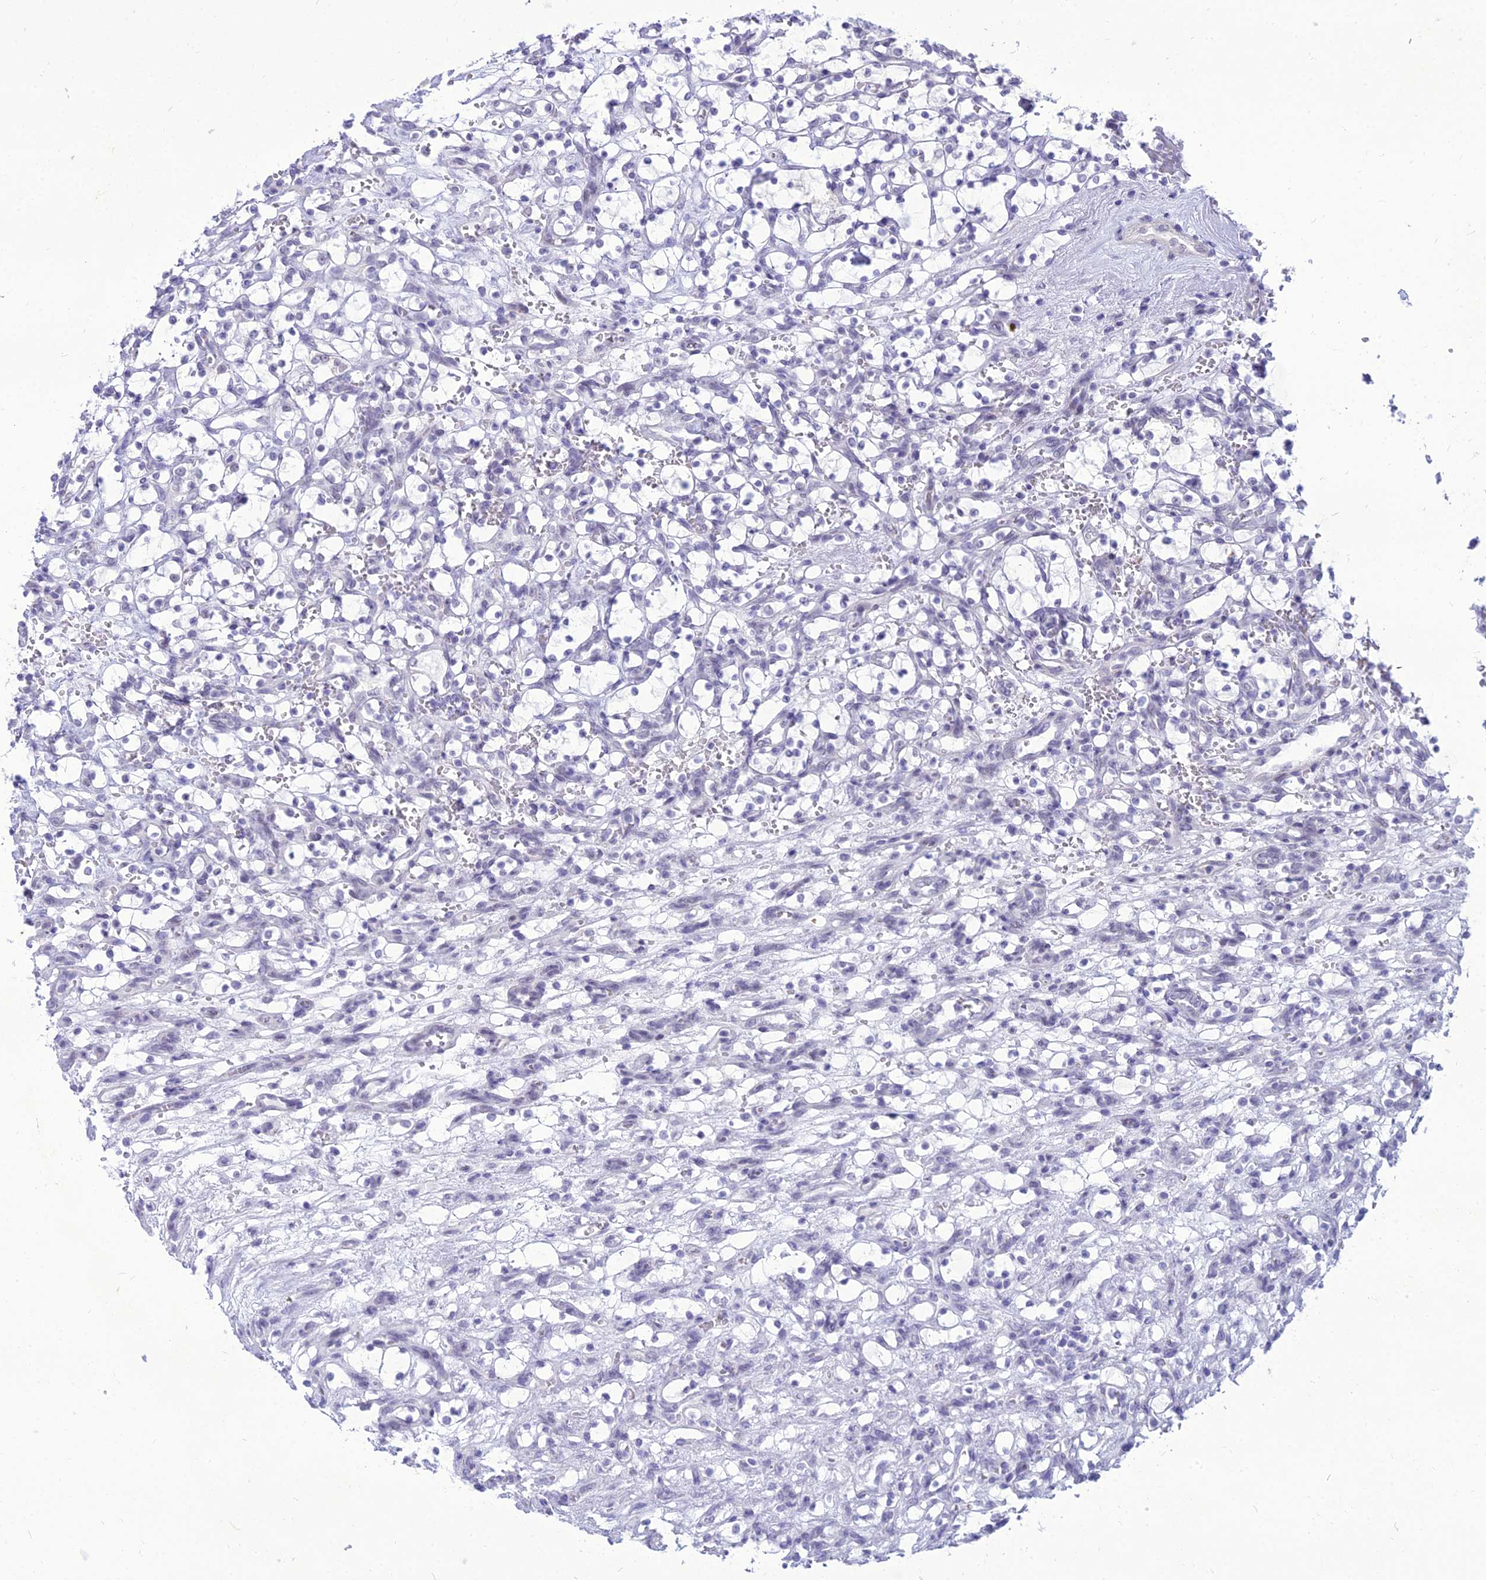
{"staining": {"intensity": "weak", "quantity": "<25%", "location": "nuclear"}, "tissue": "renal cancer", "cell_type": "Tumor cells", "image_type": "cancer", "snomed": [{"axis": "morphology", "description": "Adenocarcinoma, NOS"}, {"axis": "topography", "description": "Kidney"}], "caption": "There is no significant staining in tumor cells of adenocarcinoma (renal).", "gene": "DHX40", "patient": {"sex": "female", "age": 69}}